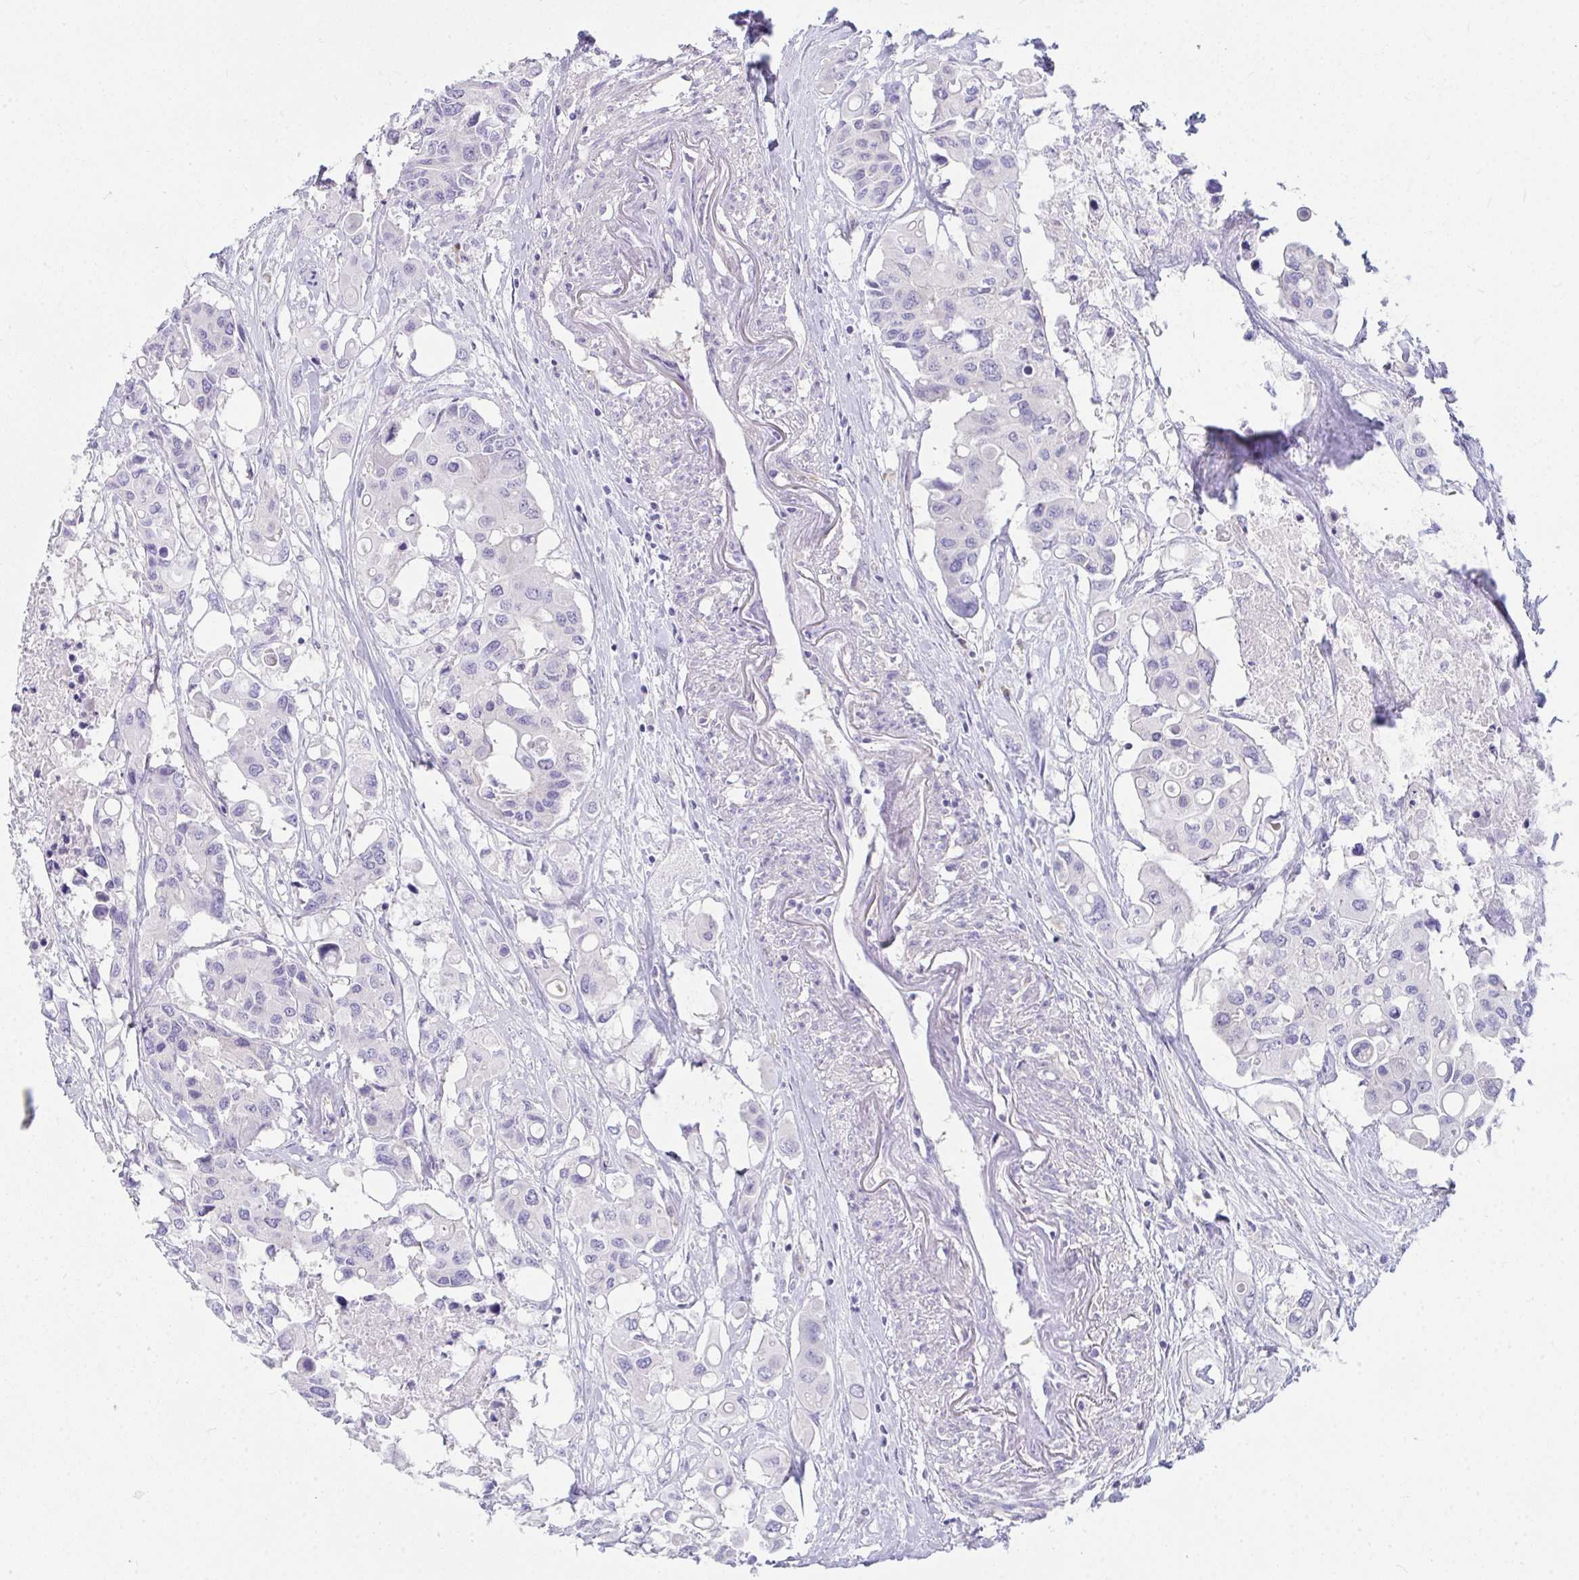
{"staining": {"intensity": "negative", "quantity": "none", "location": "none"}, "tissue": "colorectal cancer", "cell_type": "Tumor cells", "image_type": "cancer", "snomed": [{"axis": "morphology", "description": "Adenocarcinoma, NOS"}, {"axis": "topography", "description": "Colon"}], "caption": "Histopathology image shows no protein positivity in tumor cells of colorectal adenocarcinoma tissue.", "gene": "GAB1", "patient": {"sex": "male", "age": 77}}